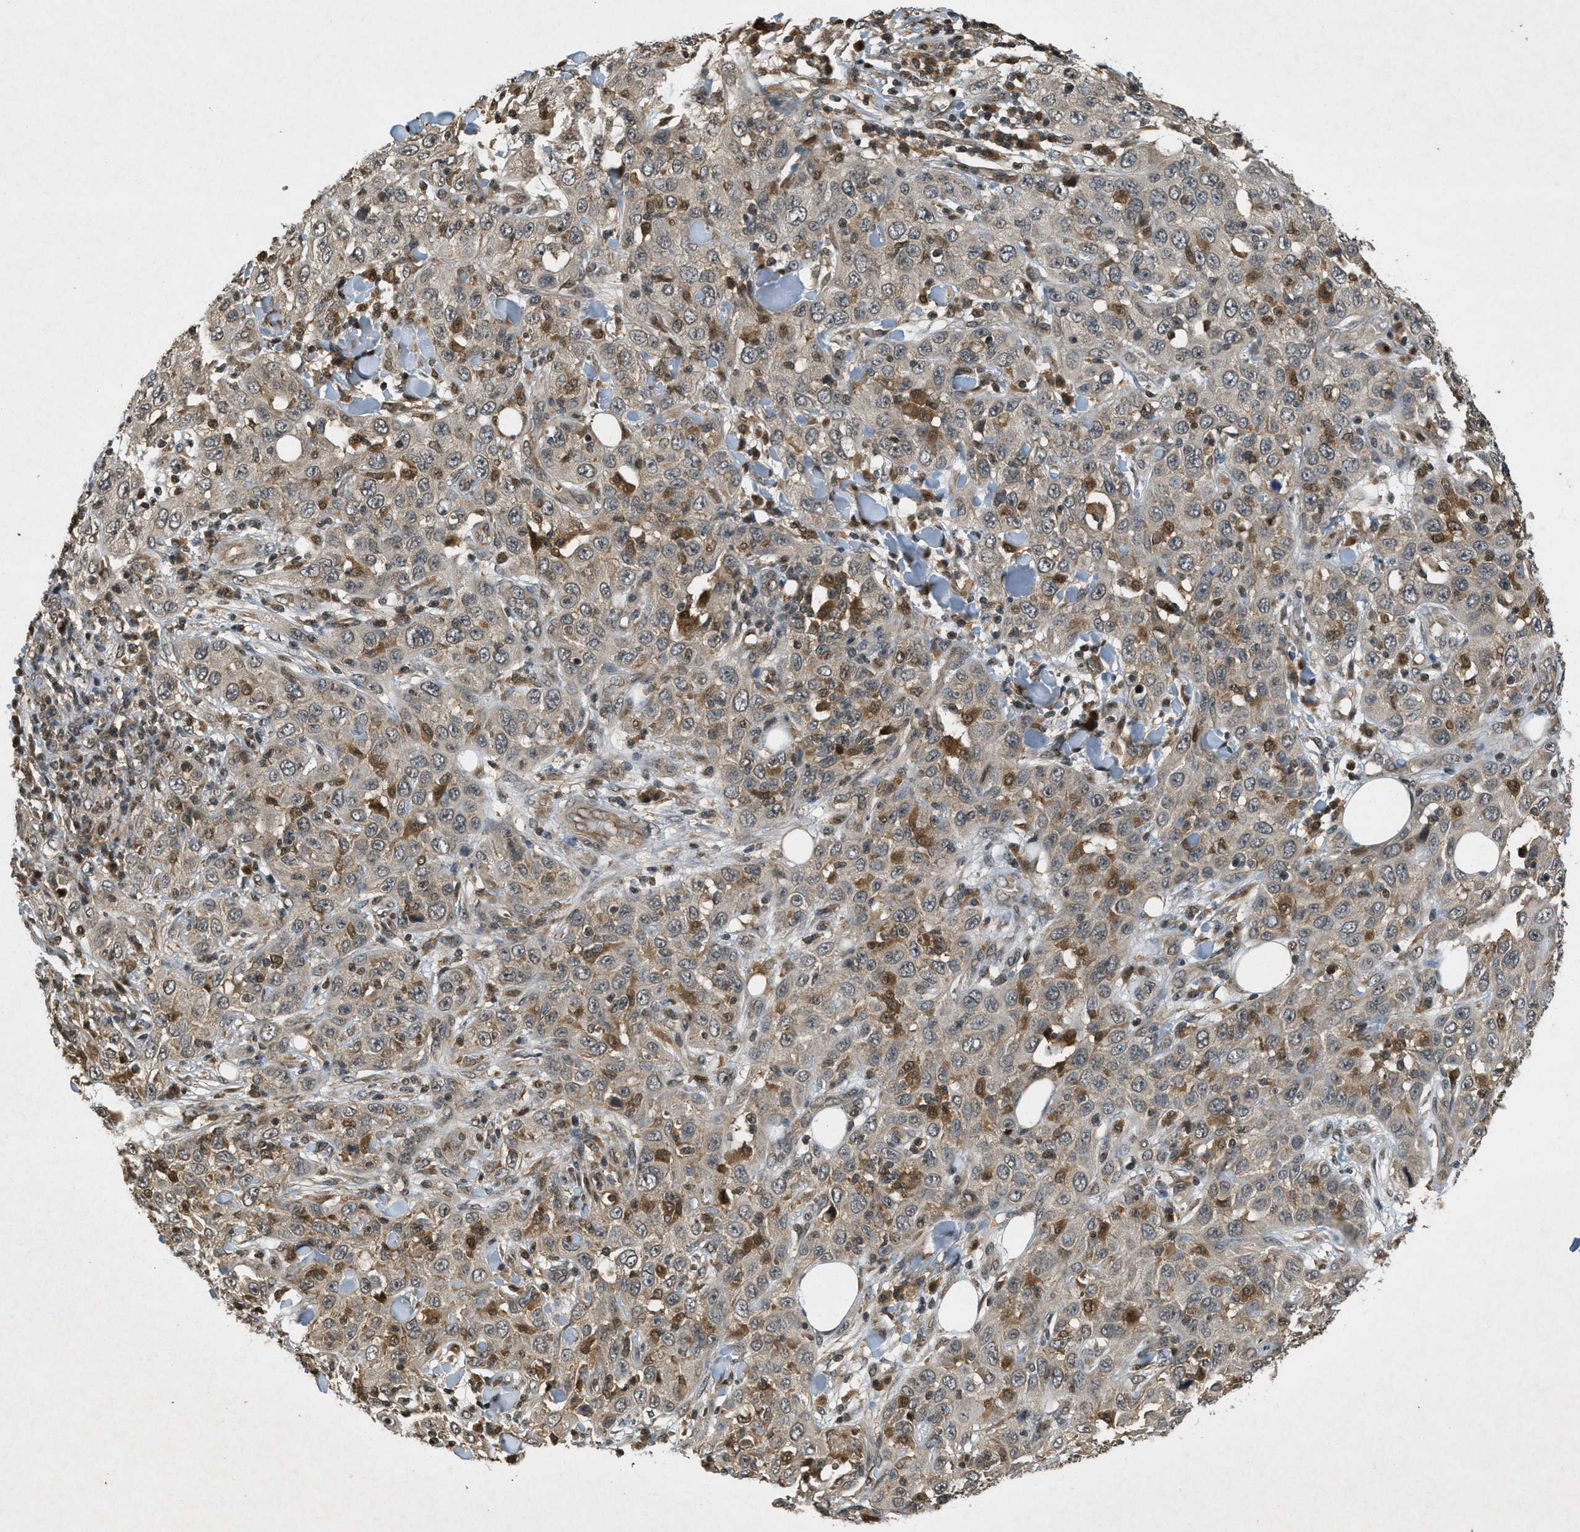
{"staining": {"intensity": "weak", "quantity": ">75%", "location": "cytoplasmic/membranous"}, "tissue": "skin cancer", "cell_type": "Tumor cells", "image_type": "cancer", "snomed": [{"axis": "morphology", "description": "Squamous cell carcinoma, NOS"}, {"axis": "topography", "description": "Skin"}], "caption": "Brown immunohistochemical staining in human skin squamous cell carcinoma exhibits weak cytoplasmic/membranous expression in approximately >75% of tumor cells. The staining was performed using DAB (3,3'-diaminobenzidine) to visualize the protein expression in brown, while the nuclei were stained in blue with hematoxylin (Magnification: 20x).", "gene": "ATG7", "patient": {"sex": "female", "age": 88}}